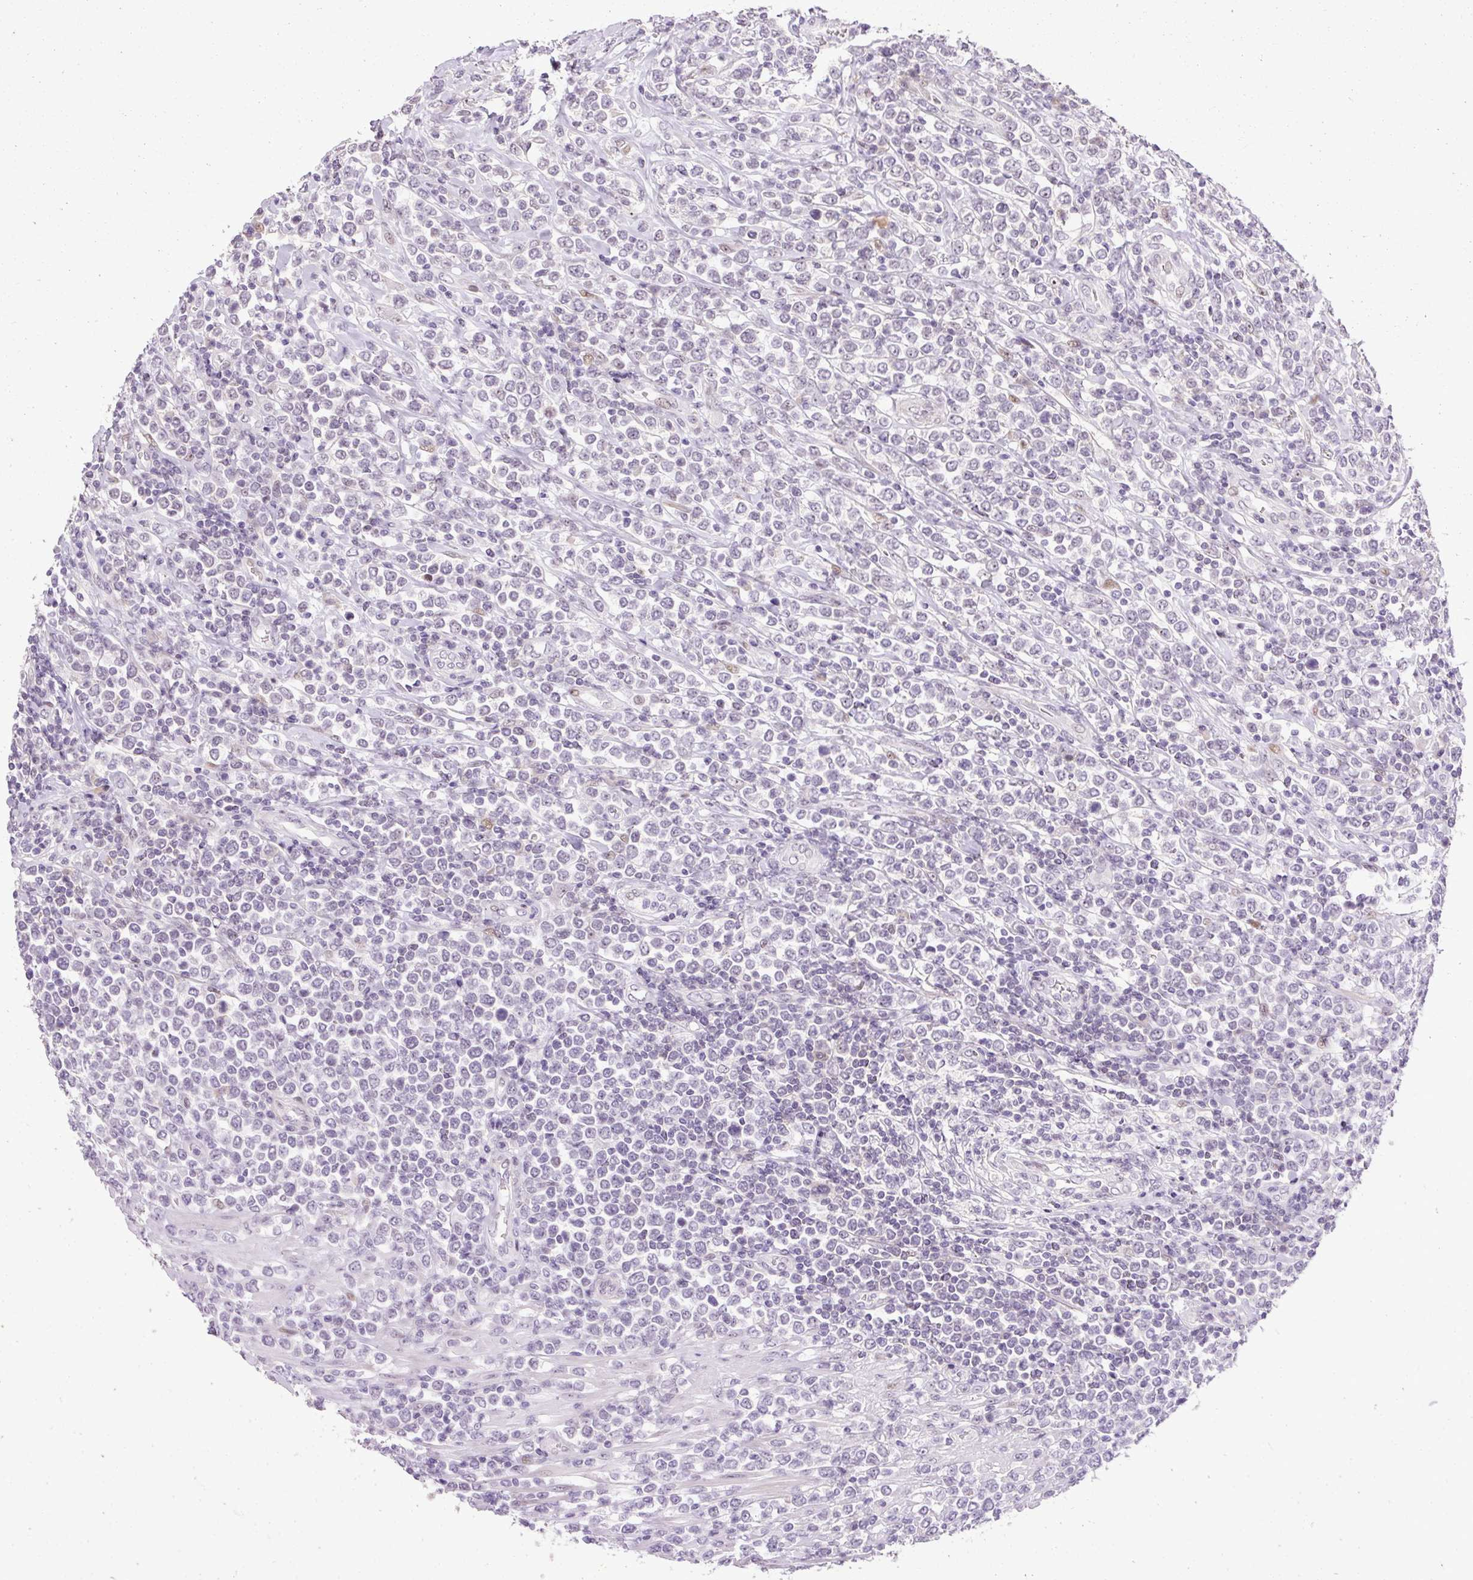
{"staining": {"intensity": "moderate", "quantity": "<25%", "location": "nuclear"}, "tissue": "lymphoma", "cell_type": "Tumor cells", "image_type": "cancer", "snomed": [{"axis": "morphology", "description": "Malignant lymphoma, non-Hodgkin's type, High grade"}, {"axis": "topography", "description": "Soft tissue"}], "caption": "Protein staining demonstrates moderate nuclear positivity in about <25% of tumor cells in high-grade malignant lymphoma, non-Hodgkin's type.", "gene": "ARHGEF18", "patient": {"sex": "female", "age": 56}}